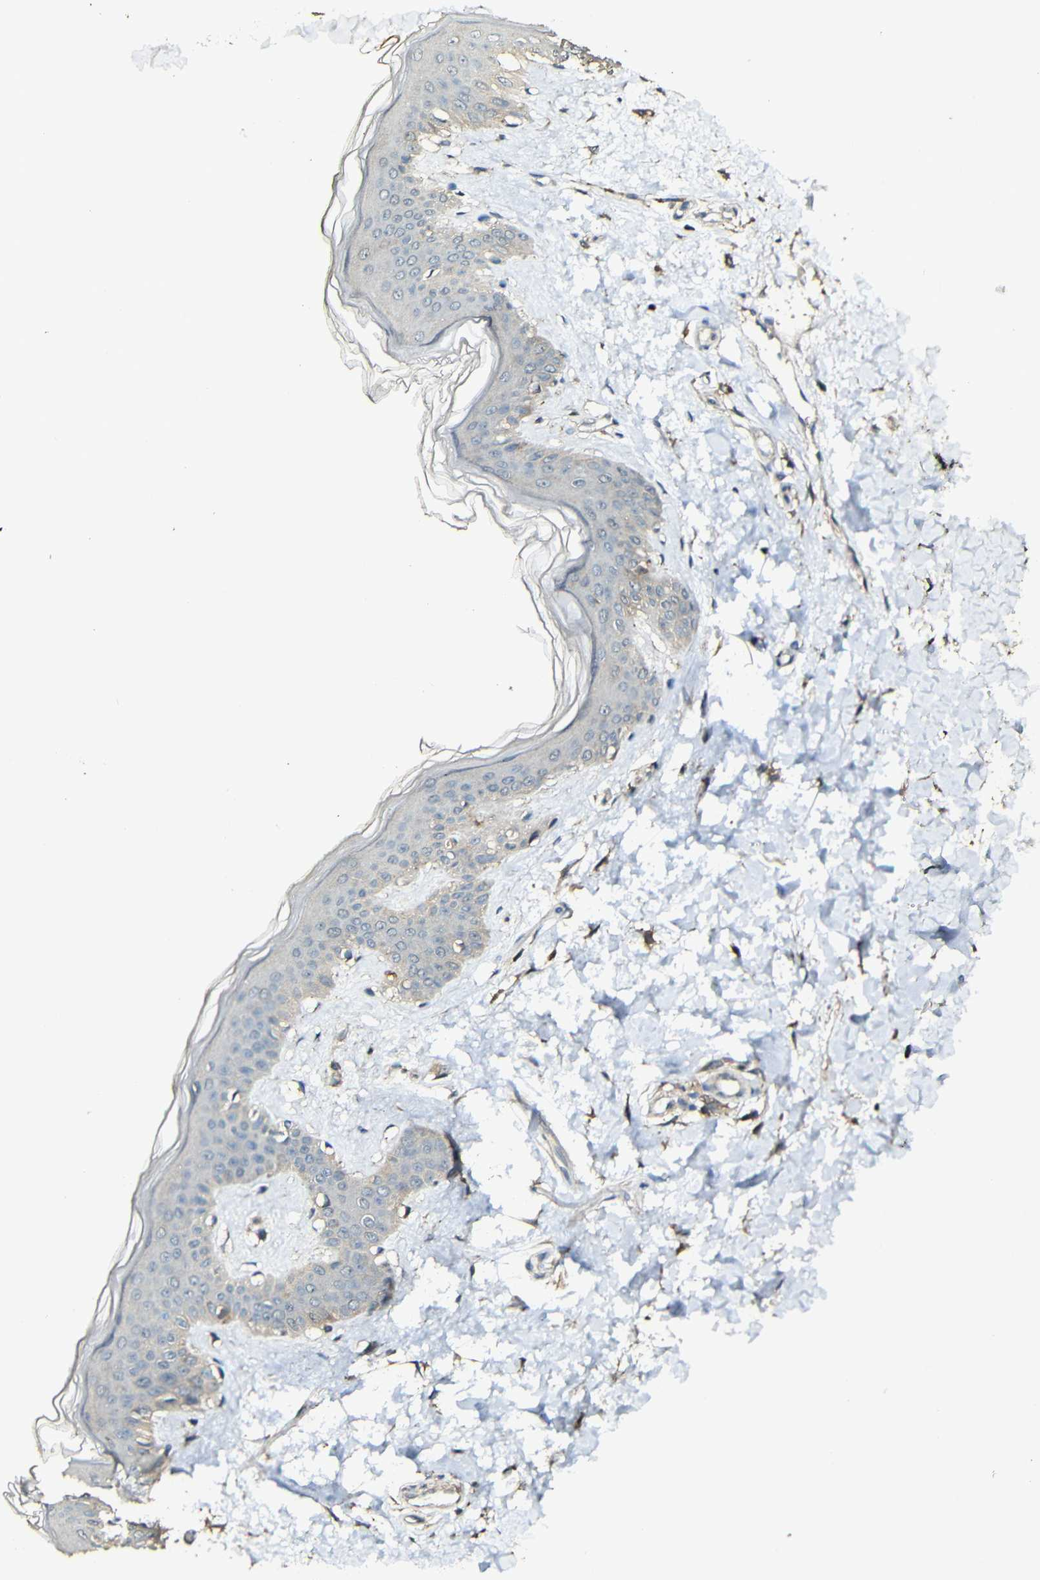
{"staining": {"intensity": "moderate", "quantity": ">75%", "location": "cytoplasmic/membranous"}, "tissue": "skin", "cell_type": "Fibroblasts", "image_type": "normal", "snomed": [{"axis": "morphology", "description": "Normal tissue, NOS"}, {"axis": "topography", "description": "Skin"}], "caption": "Skin stained for a protein shows moderate cytoplasmic/membranous positivity in fibroblasts. The protein is stained brown, and the nuclei are stained in blue (DAB IHC with brightfield microscopy, high magnification).", "gene": "CASP8", "patient": {"sex": "female", "age": 41}}